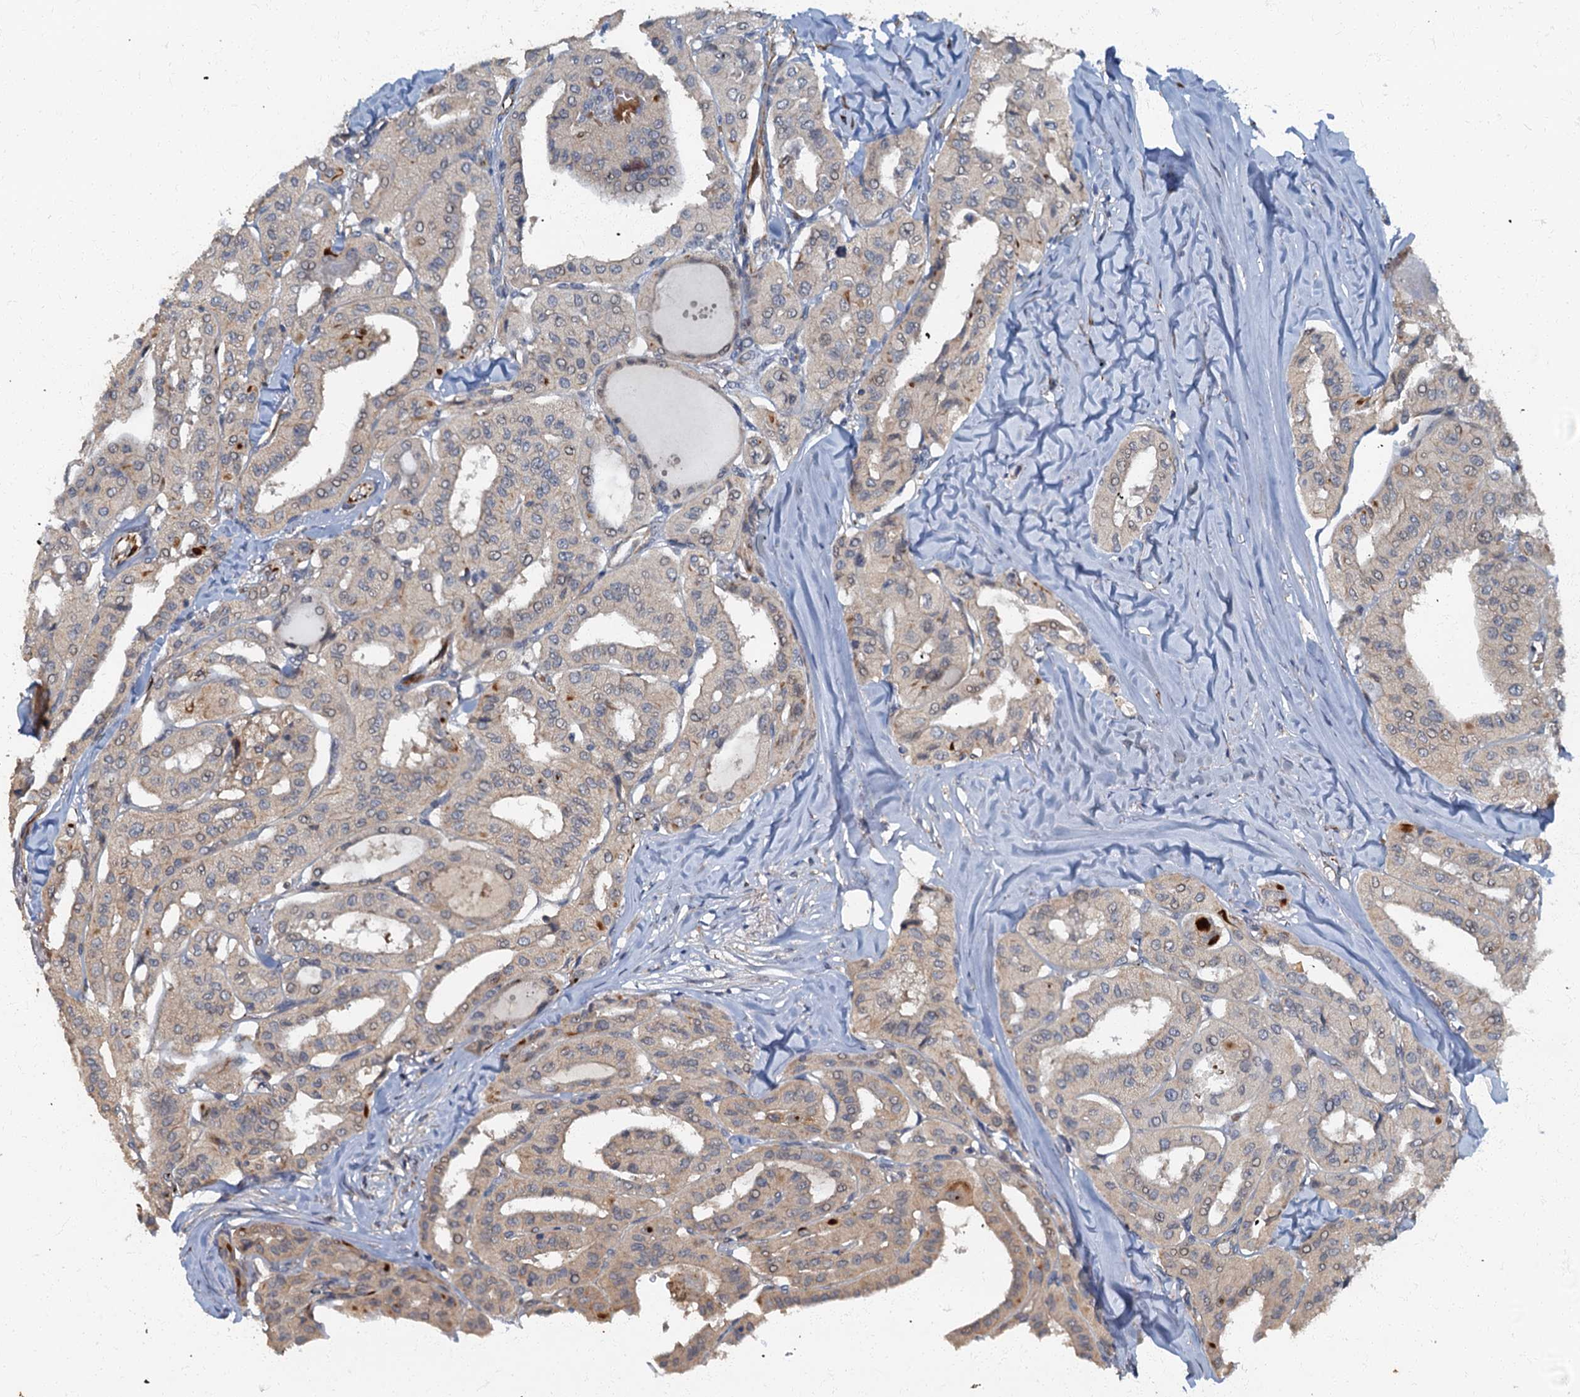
{"staining": {"intensity": "moderate", "quantity": "<25%", "location": "cytoplasmic/membranous"}, "tissue": "thyroid cancer", "cell_type": "Tumor cells", "image_type": "cancer", "snomed": [{"axis": "morphology", "description": "Papillary adenocarcinoma, NOS"}, {"axis": "topography", "description": "Thyroid gland"}], "caption": "Thyroid cancer tissue exhibits moderate cytoplasmic/membranous staining in approximately <25% of tumor cells, visualized by immunohistochemistry. The protein of interest is stained brown, and the nuclei are stained in blue (DAB (3,3'-diaminobenzidine) IHC with brightfield microscopy, high magnification).", "gene": "ARL11", "patient": {"sex": "female", "age": 59}}